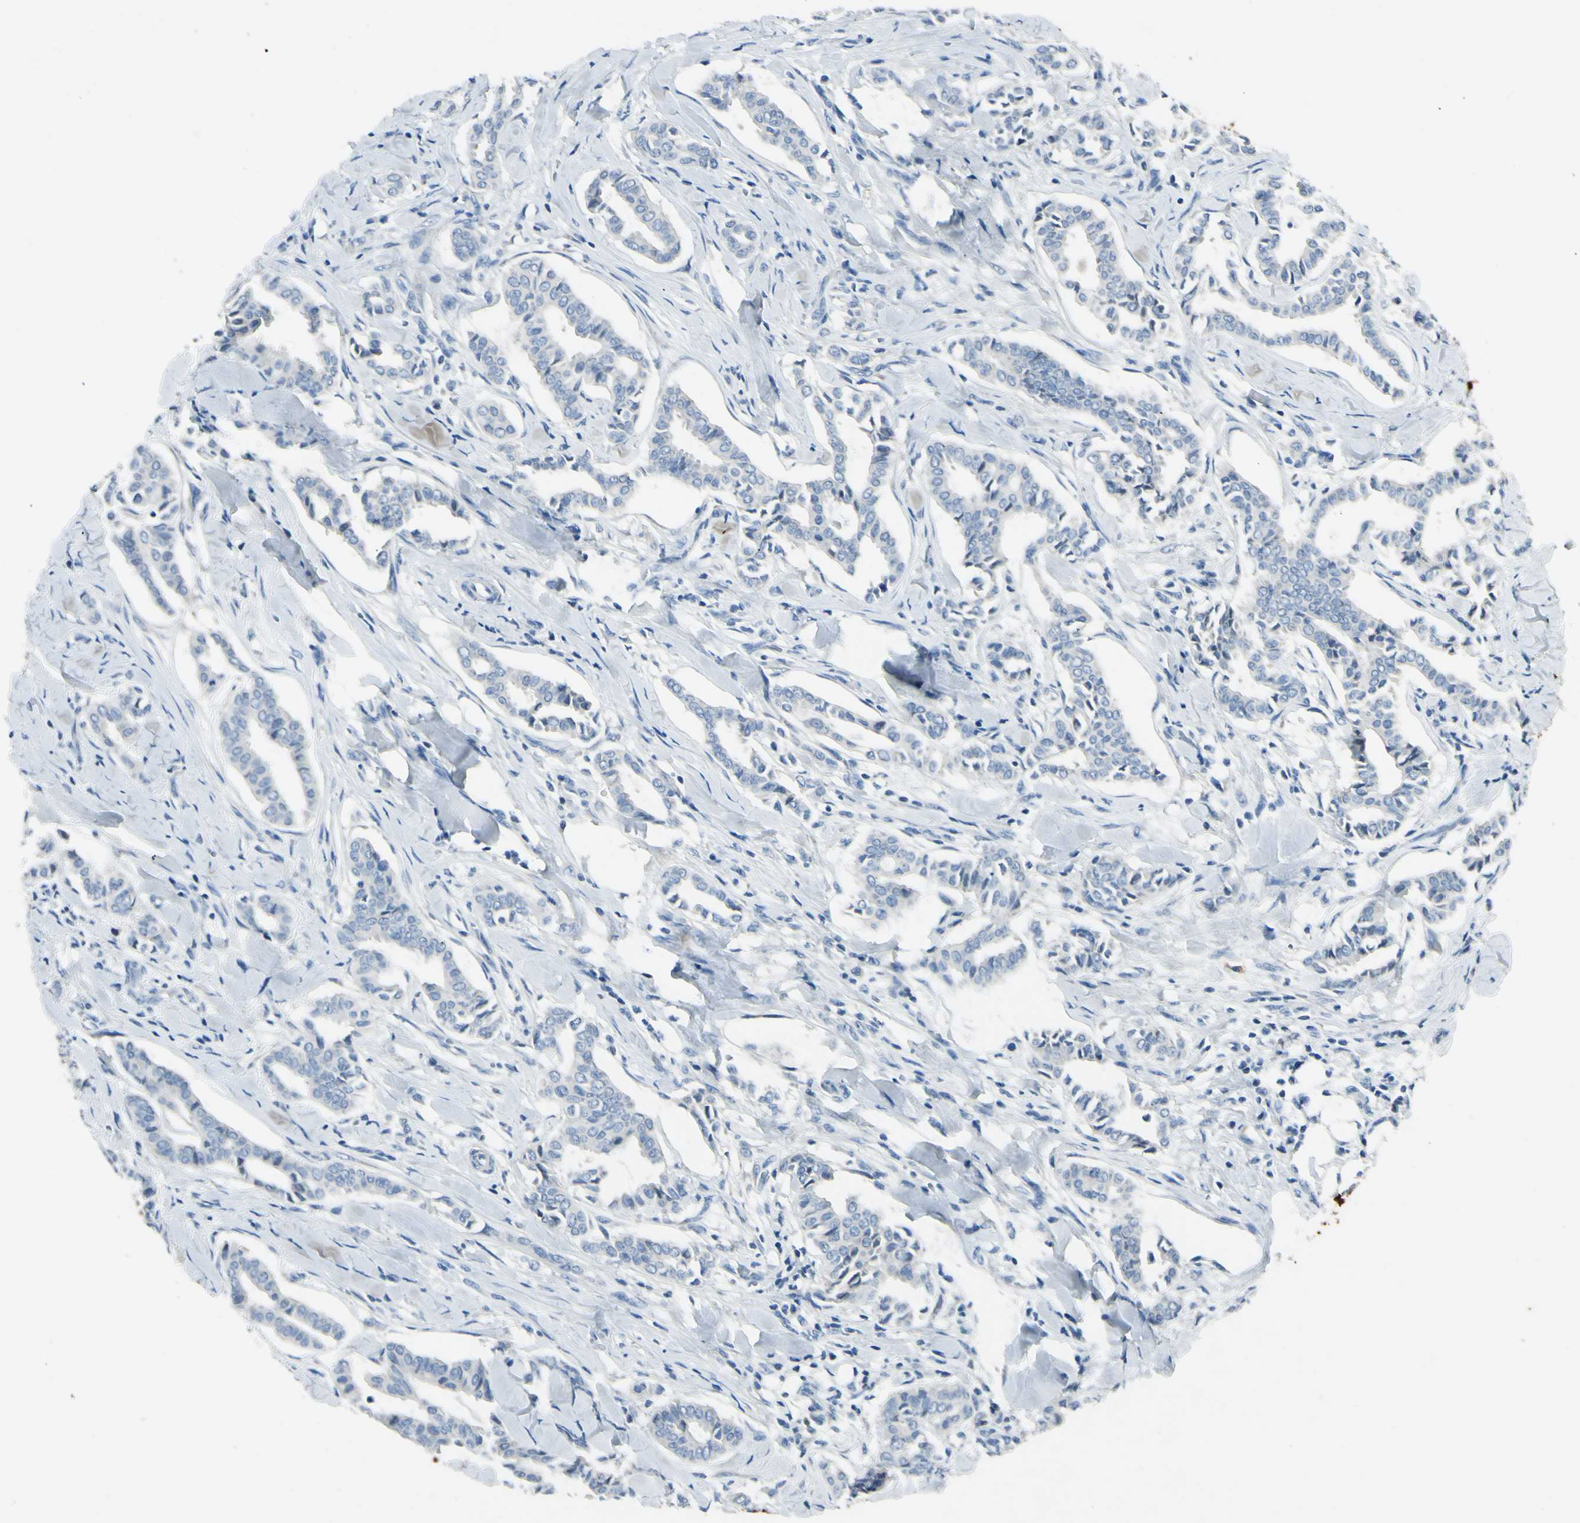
{"staining": {"intensity": "negative", "quantity": "none", "location": "none"}, "tissue": "head and neck cancer", "cell_type": "Tumor cells", "image_type": "cancer", "snomed": [{"axis": "morphology", "description": "Adenocarcinoma, NOS"}, {"axis": "topography", "description": "Salivary gland"}, {"axis": "topography", "description": "Head-Neck"}], "caption": "Tumor cells show no significant expression in head and neck cancer.", "gene": "SNAP91", "patient": {"sex": "female", "age": 59}}